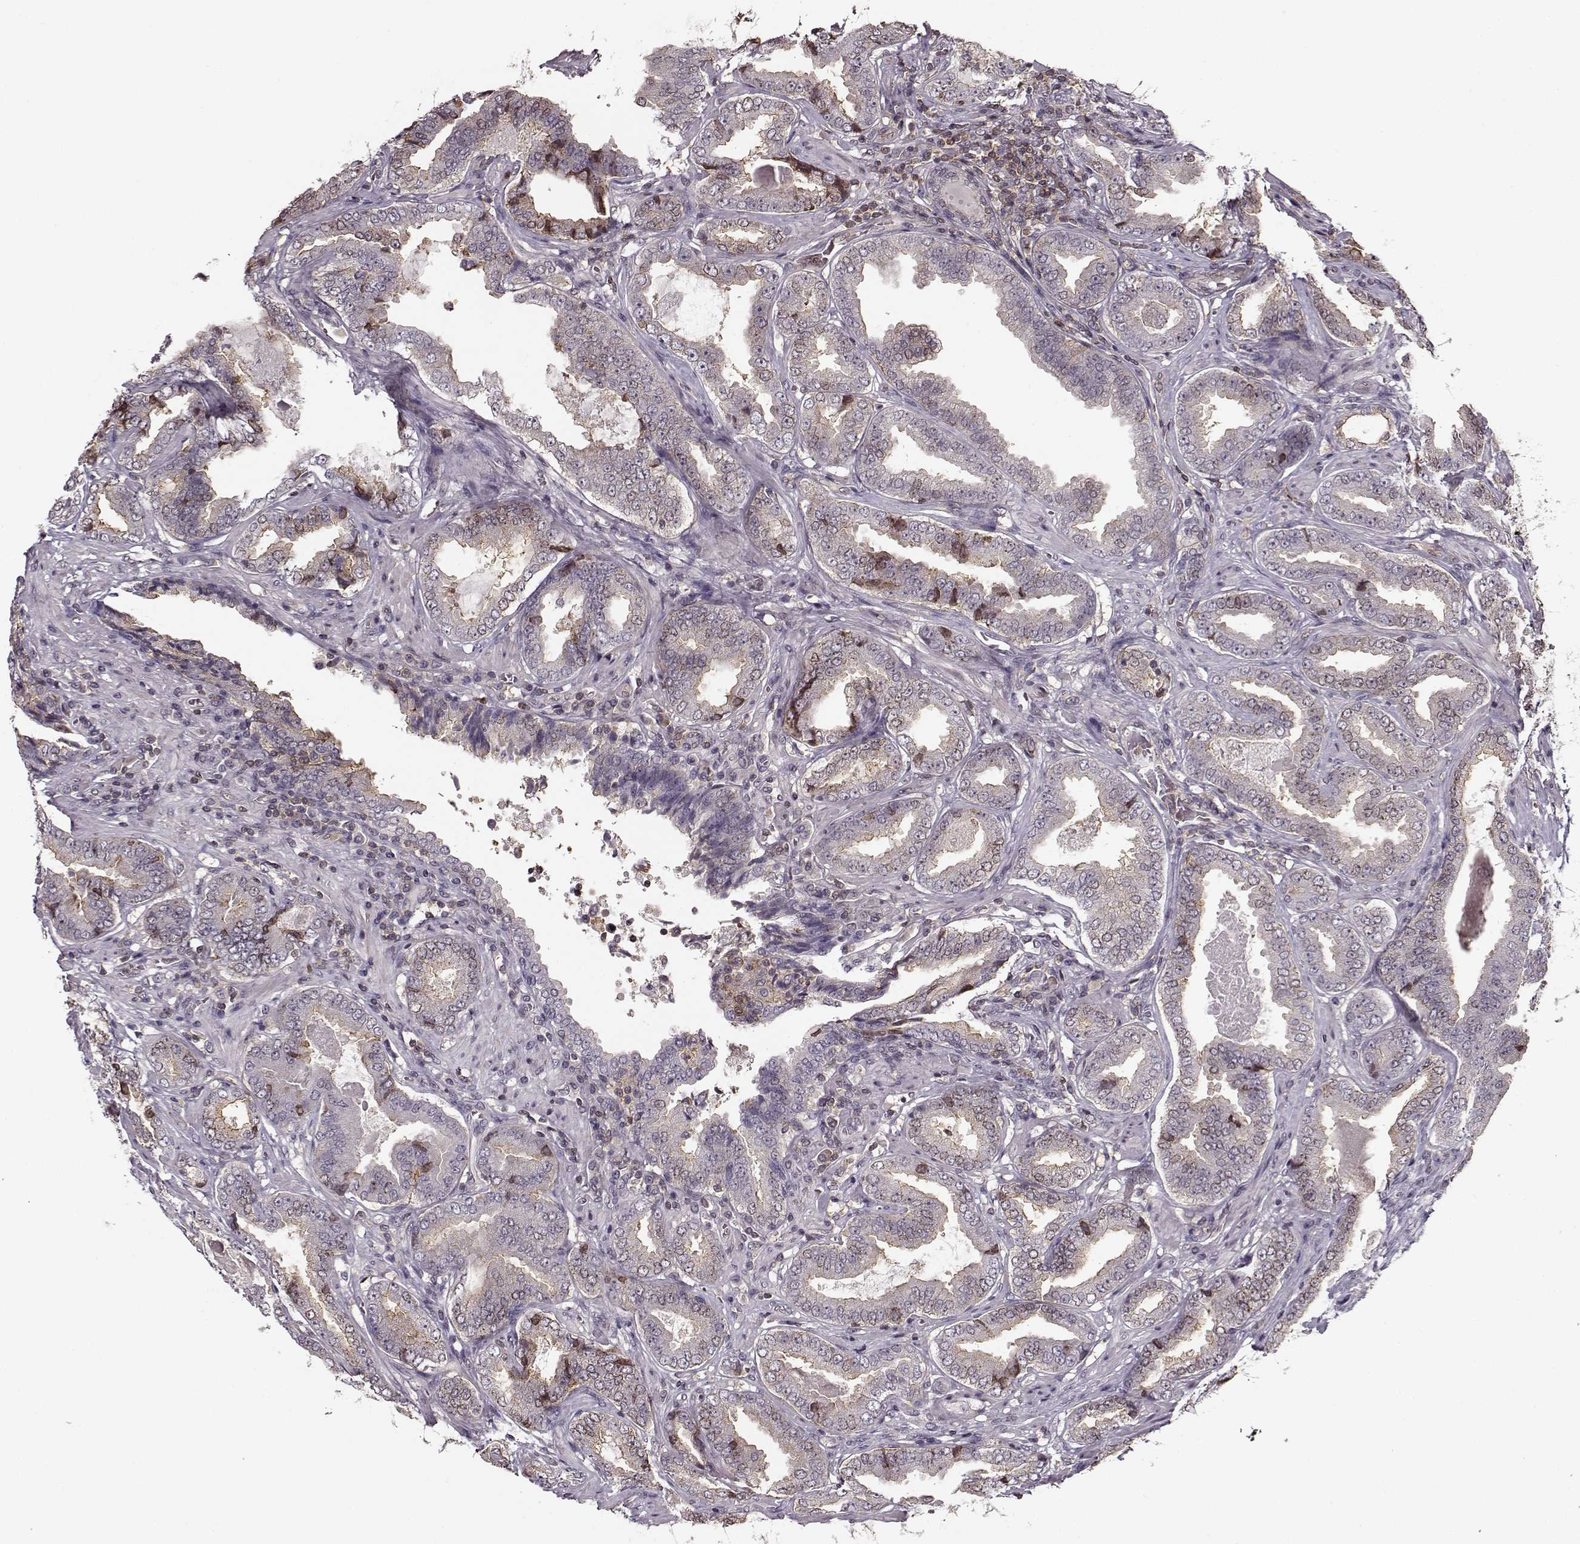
{"staining": {"intensity": "negative", "quantity": "none", "location": "none"}, "tissue": "prostate cancer", "cell_type": "Tumor cells", "image_type": "cancer", "snomed": [{"axis": "morphology", "description": "Adenocarcinoma, NOS"}, {"axis": "topography", "description": "Prostate"}], "caption": "This is an IHC micrograph of human prostate cancer (adenocarcinoma). There is no staining in tumor cells.", "gene": "MFSD1", "patient": {"sex": "male", "age": 64}}